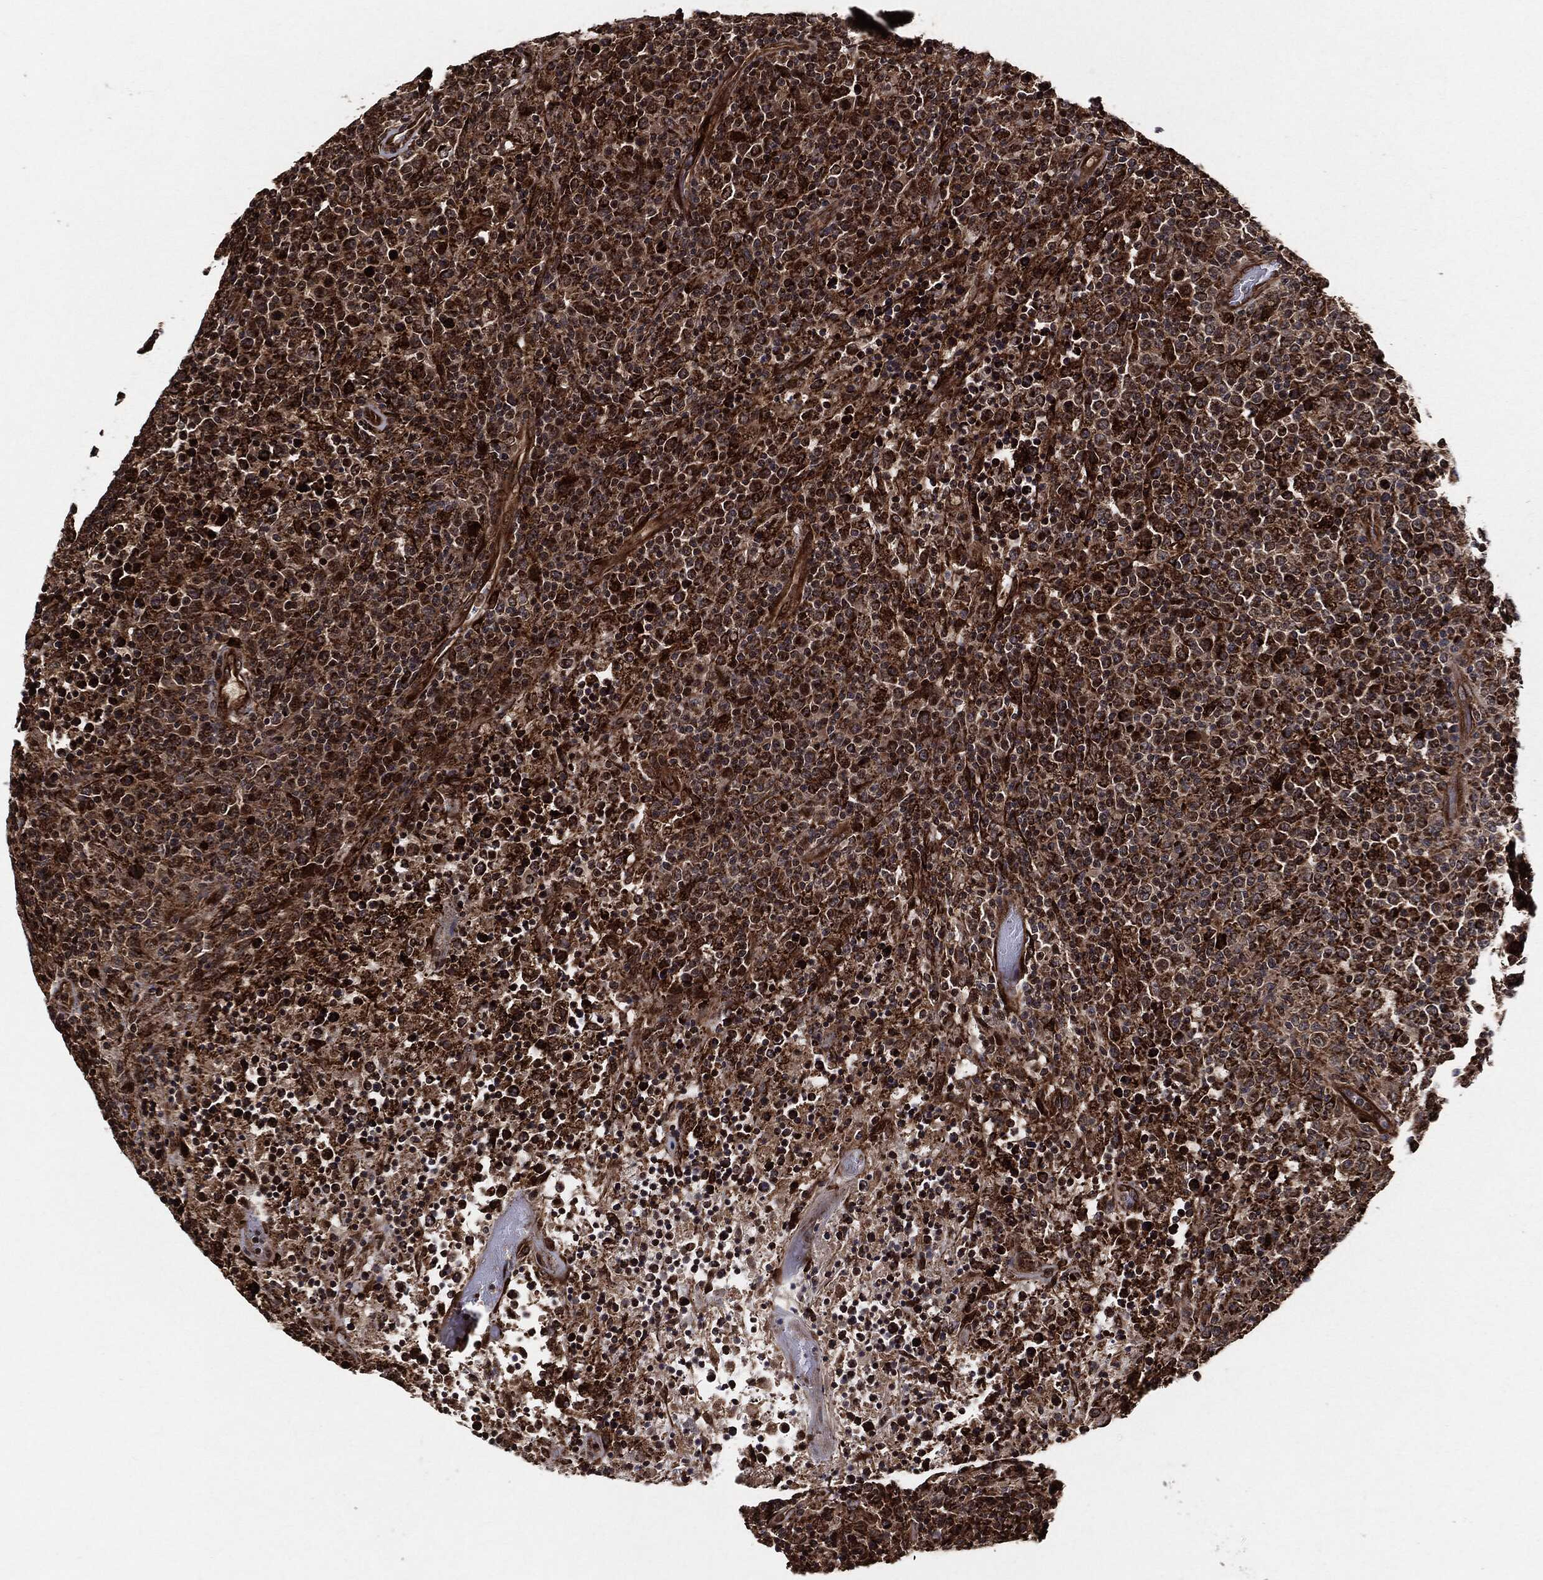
{"staining": {"intensity": "moderate", "quantity": "25%-75%", "location": "cytoplasmic/membranous,nuclear"}, "tissue": "lymphoma", "cell_type": "Tumor cells", "image_type": "cancer", "snomed": [{"axis": "morphology", "description": "Malignant lymphoma, non-Hodgkin's type, High grade"}, {"axis": "topography", "description": "Lung"}], "caption": "A brown stain highlights moderate cytoplasmic/membranous and nuclear positivity of a protein in human lymphoma tumor cells.", "gene": "BCAR1", "patient": {"sex": "male", "age": 79}}